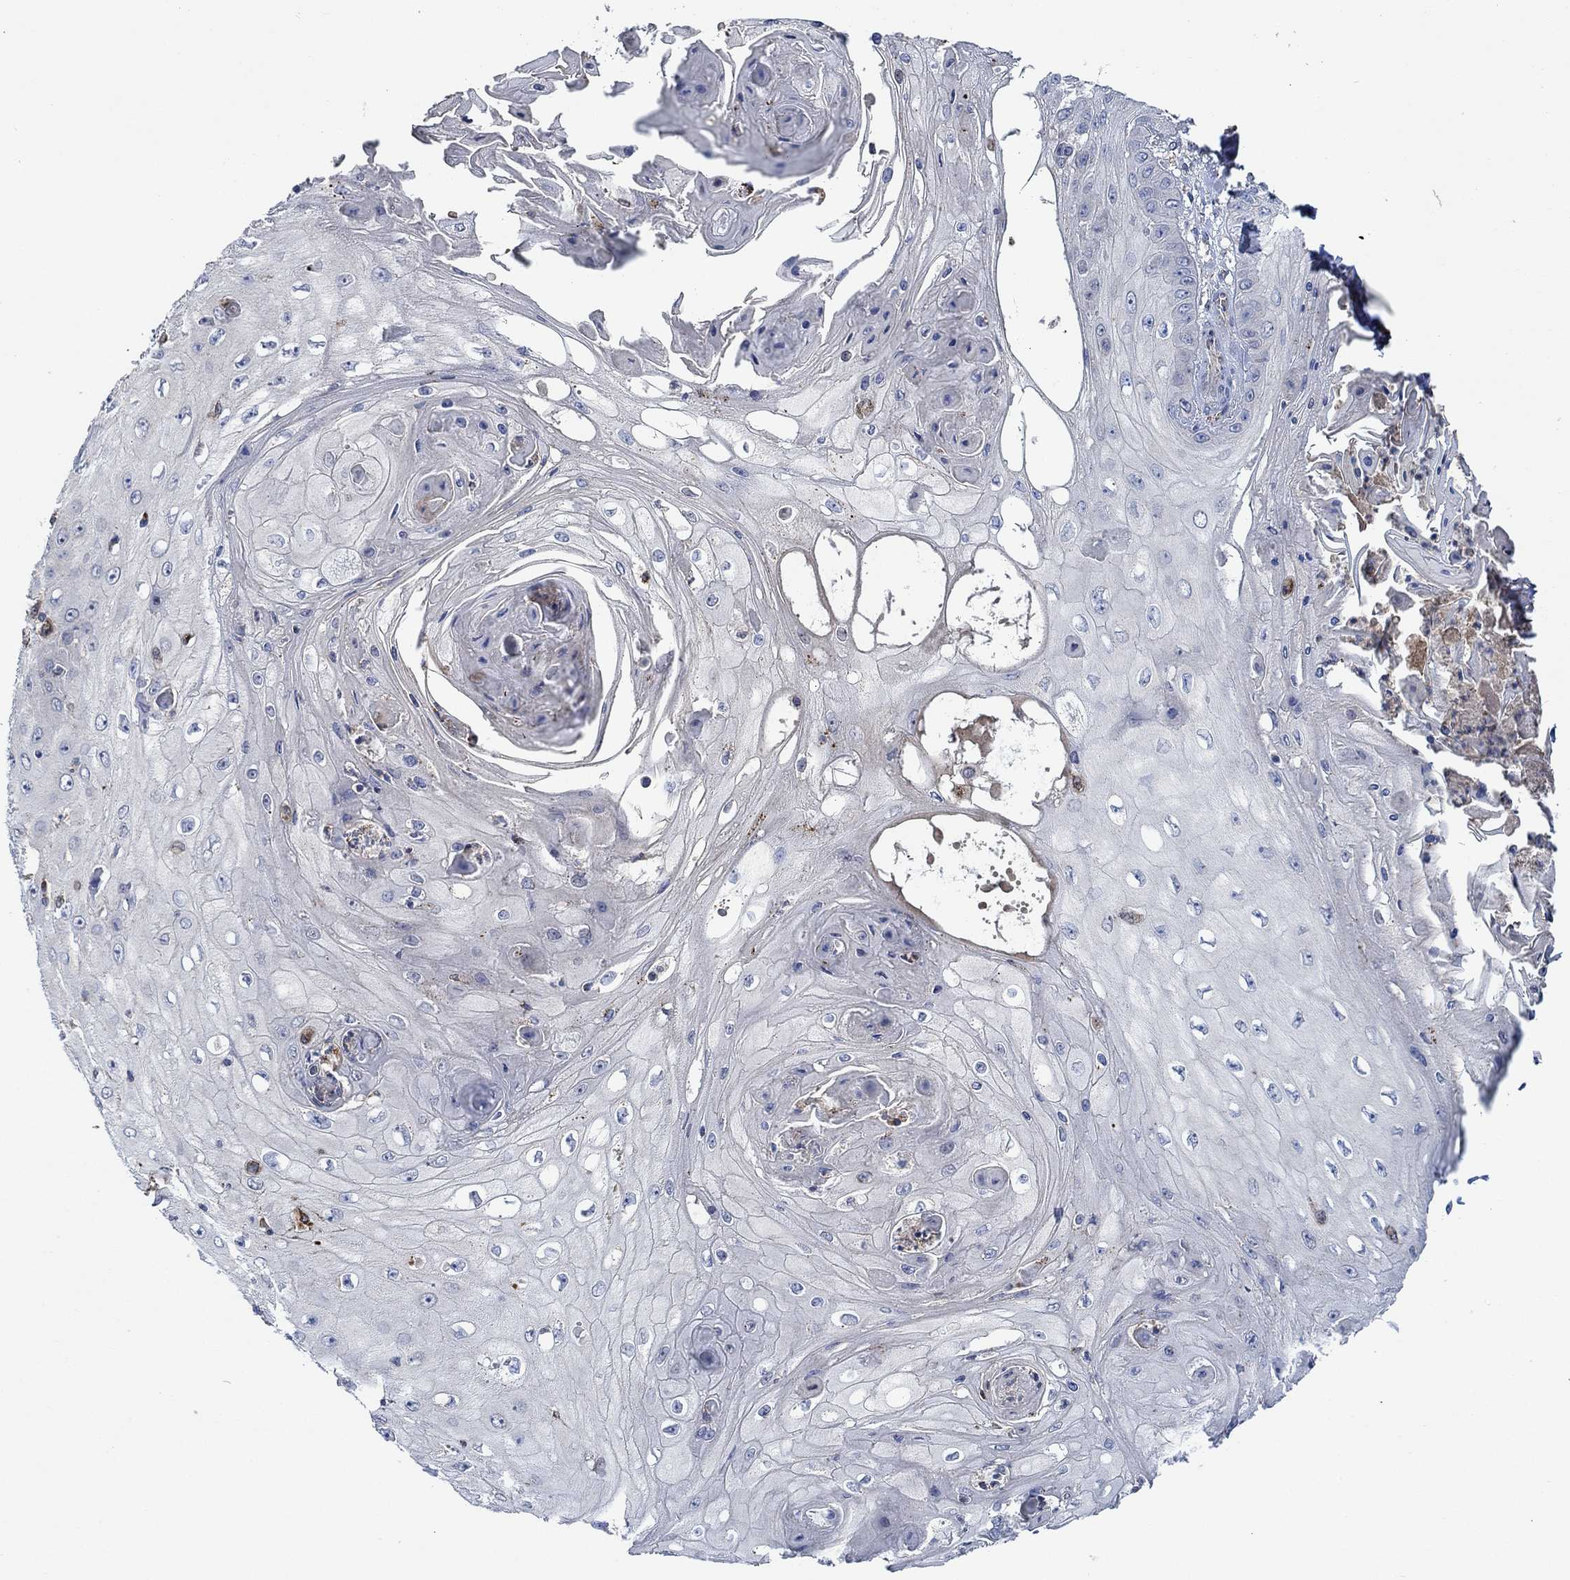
{"staining": {"intensity": "negative", "quantity": "none", "location": "none"}, "tissue": "skin cancer", "cell_type": "Tumor cells", "image_type": "cancer", "snomed": [{"axis": "morphology", "description": "Squamous cell carcinoma, NOS"}, {"axis": "topography", "description": "Skin"}], "caption": "Skin cancer (squamous cell carcinoma) stained for a protein using immunohistochemistry (IHC) exhibits no expression tumor cells.", "gene": "MPP1", "patient": {"sex": "male", "age": 70}}